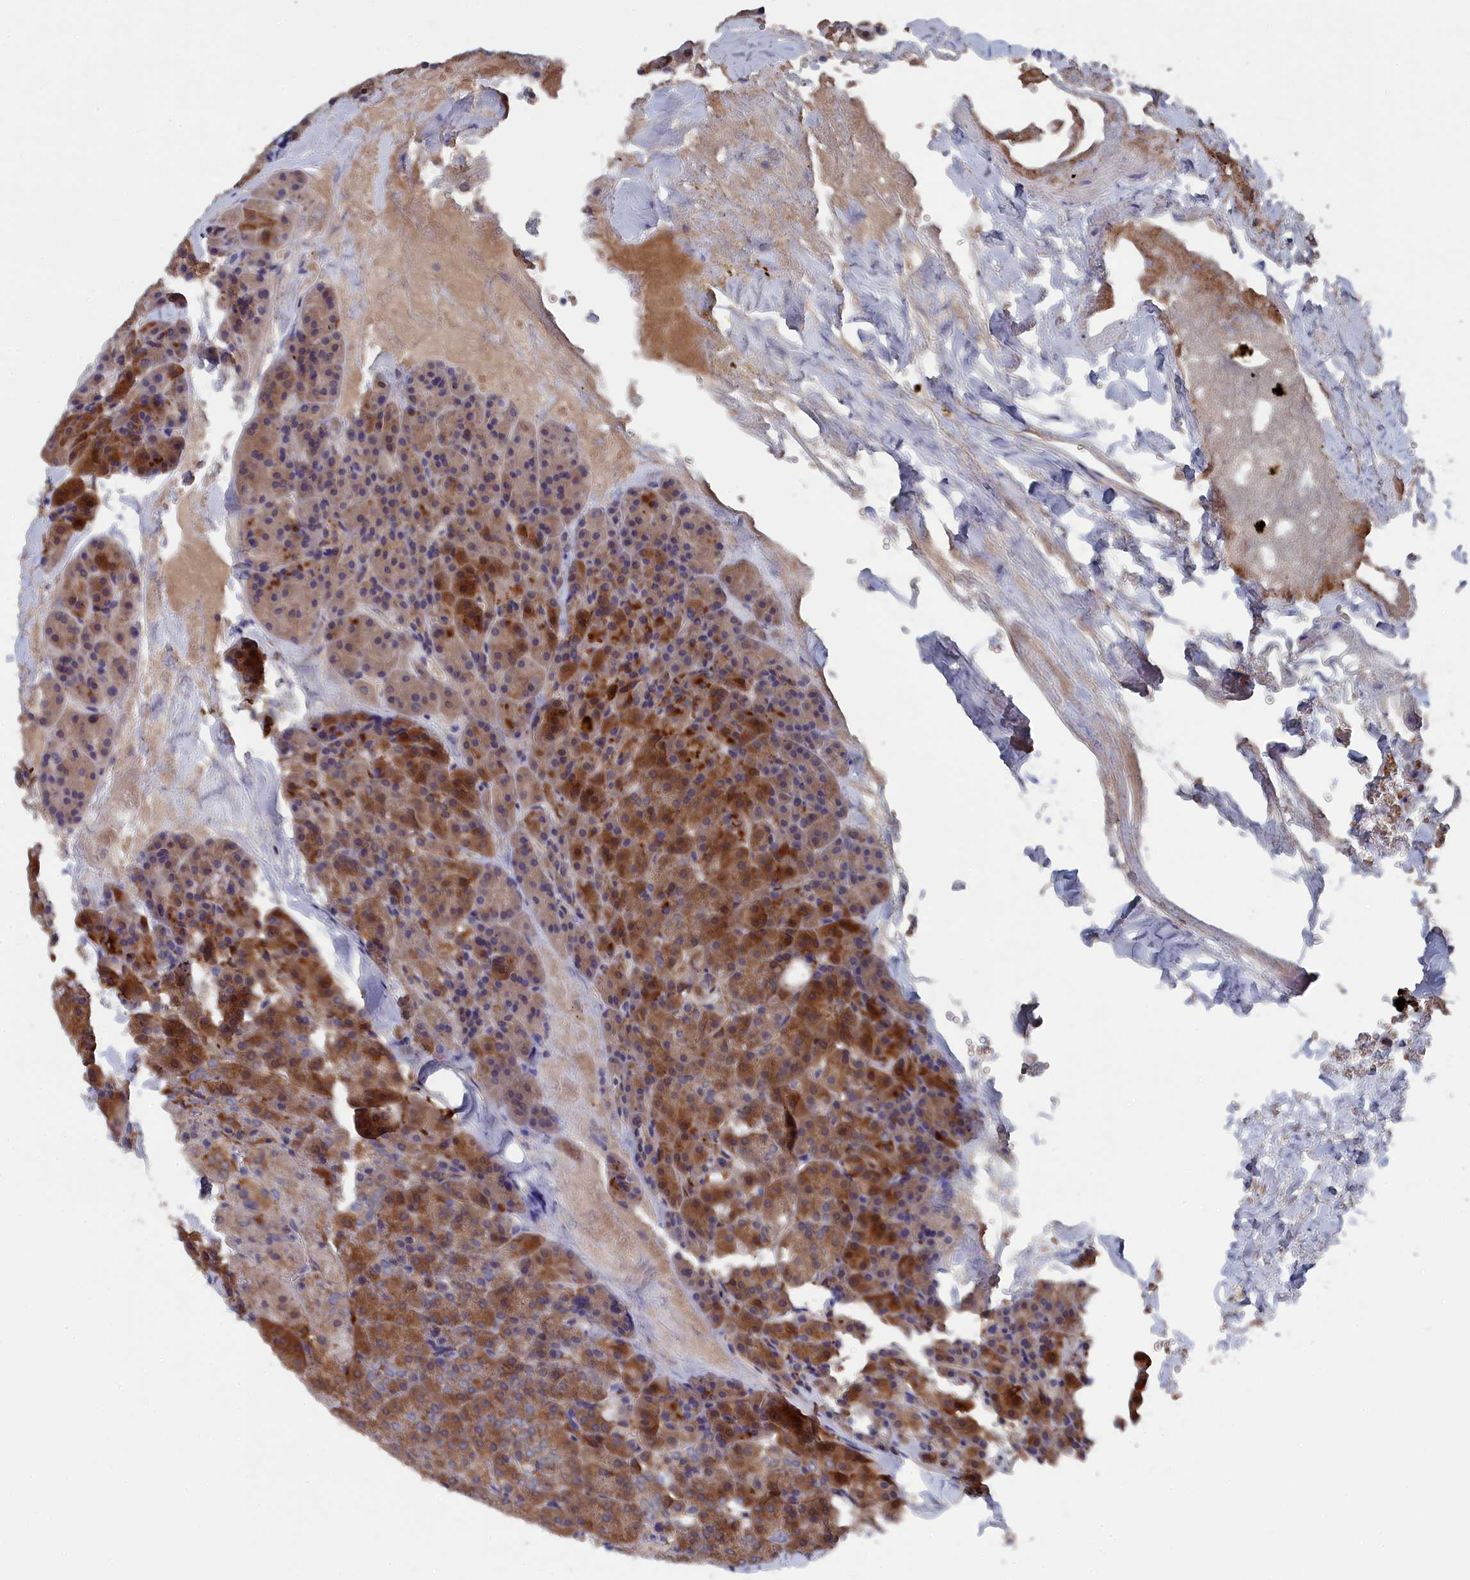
{"staining": {"intensity": "moderate", "quantity": ">75%", "location": "cytoplasmic/membranous"}, "tissue": "pancreas", "cell_type": "Exocrine glandular cells", "image_type": "normal", "snomed": [{"axis": "morphology", "description": "Normal tissue, NOS"}, {"axis": "morphology", "description": "Carcinoid, malignant, NOS"}, {"axis": "topography", "description": "Pancreas"}], "caption": "This is an image of immunohistochemistry (IHC) staining of benign pancreas, which shows moderate expression in the cytoplasmic/membranous of exocrine glandular cells.", "gene": "SMG9", "patient": {"sex": "female", "age": 35}}